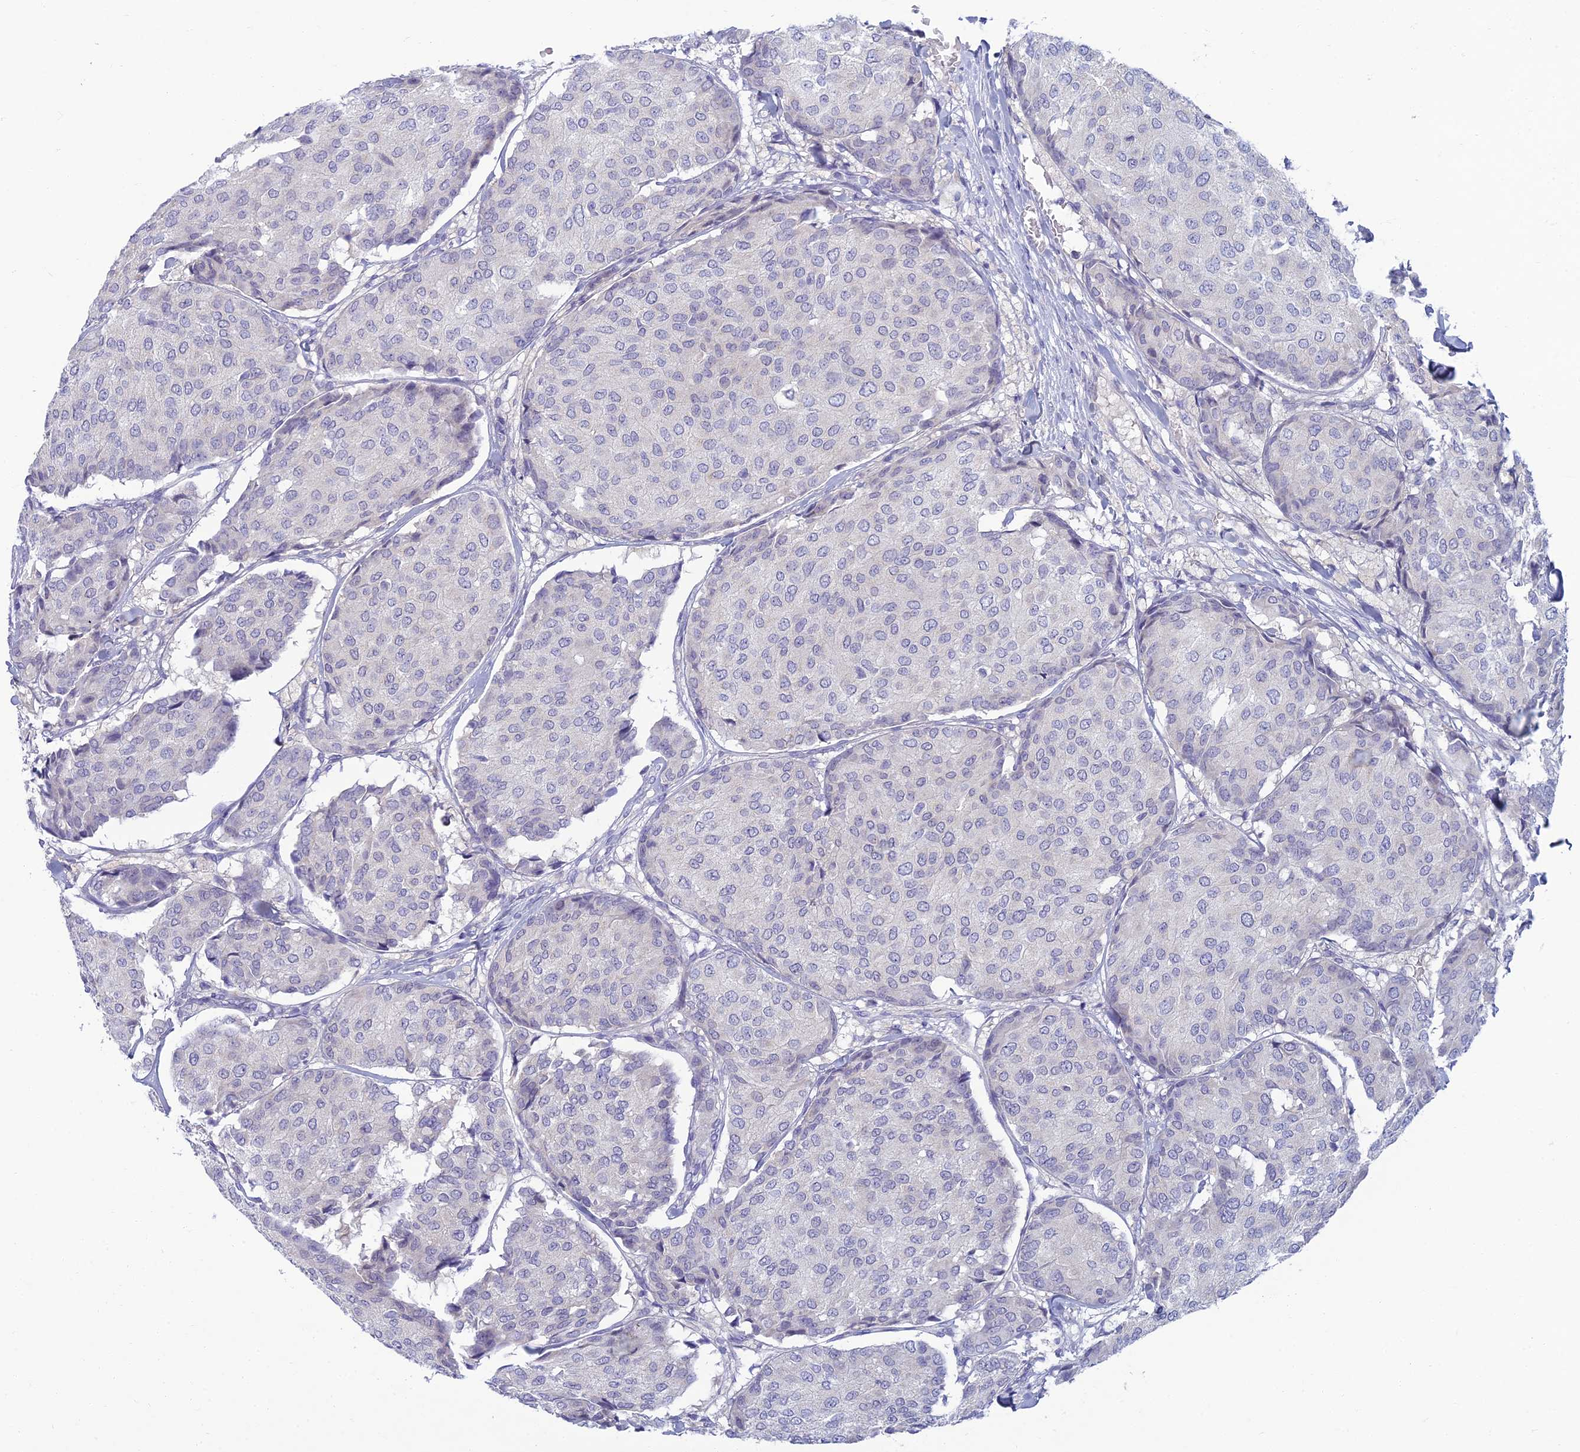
{"staining": {"intensity": "negative", "quantity": "none", "location": "none"}, "tissue": "breast cancer", "cell_type": "Tumor cells", "image_type": "cancer", "snomed": [{"axis": "morphology", "description": "Duct carcinoma"}, {"axis": "topography", "description": "Breast"}], "caption": "Breast cancer was stained to show a protein in brown. There is no significant staining in tumor cells. (DAB (3,3'-diaminobenzidine) IHC visualized using brightfield microscopy, high magnification).", "gene": "SLC25A41", "patient": {"sex": "female", "age": 75}}